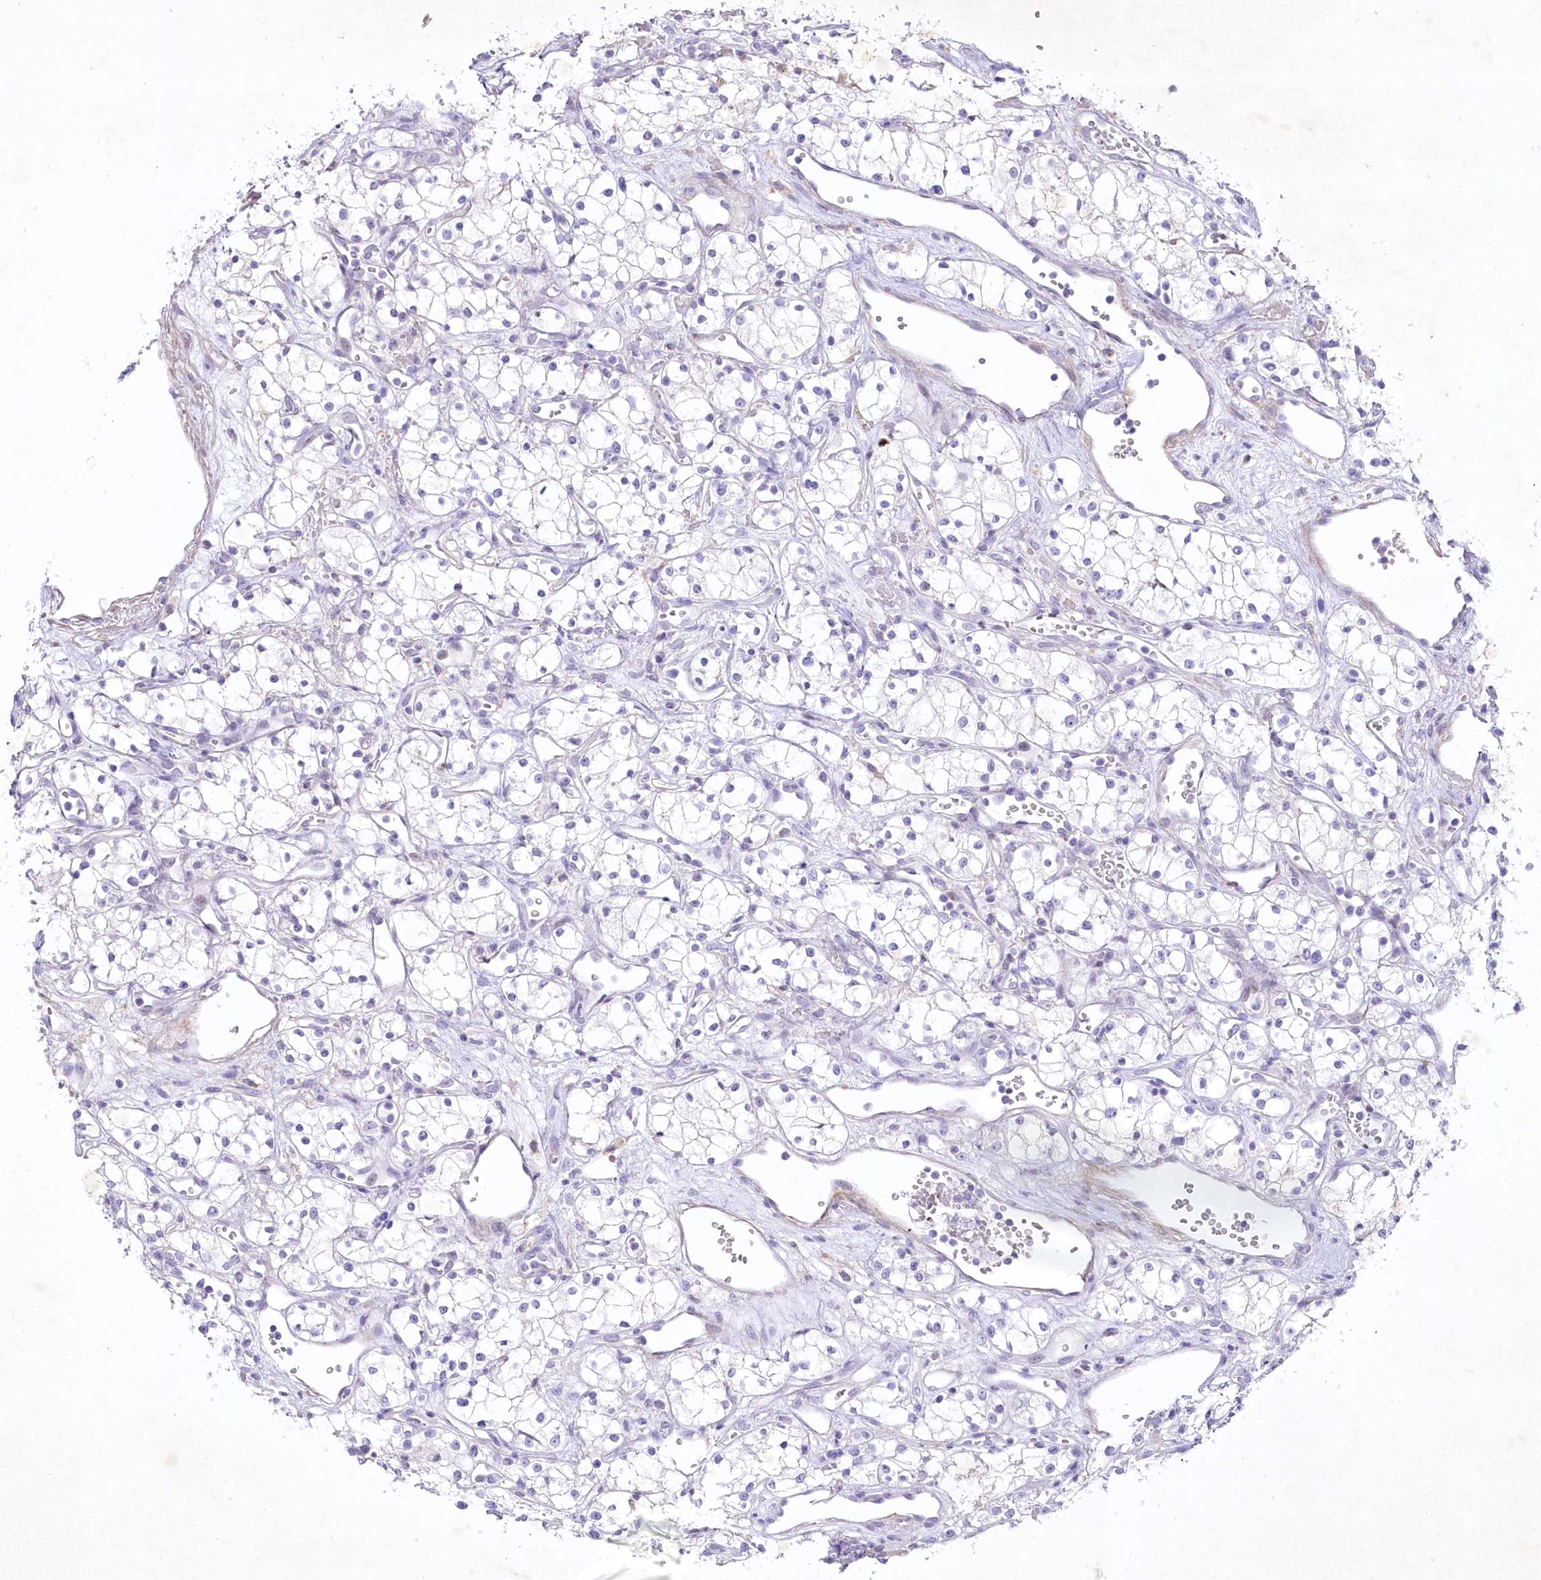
{"staining": {"intensity": "negative", "quantity": "none", "location": "none"}, "tissue": "renal cancer", "cell_type": "Tumor cells", "image_type": "cancer", "snomed": [{"axis": "morphology", "description": "Adenocarcinoma, NOS"}, {"axis": "topography", "description": "Kidney"}], "caption": "Renal adenocarcinoma was stained to show a protein in brown. There is no significant staining in tumor cells. (DAB (3,3'-diaminobenzidine) immunohistochemistry visualized using brightfield microscopy, high magnification).", "gene": "MYOZ1", "patient": {"sex": "male", "age": 59}}